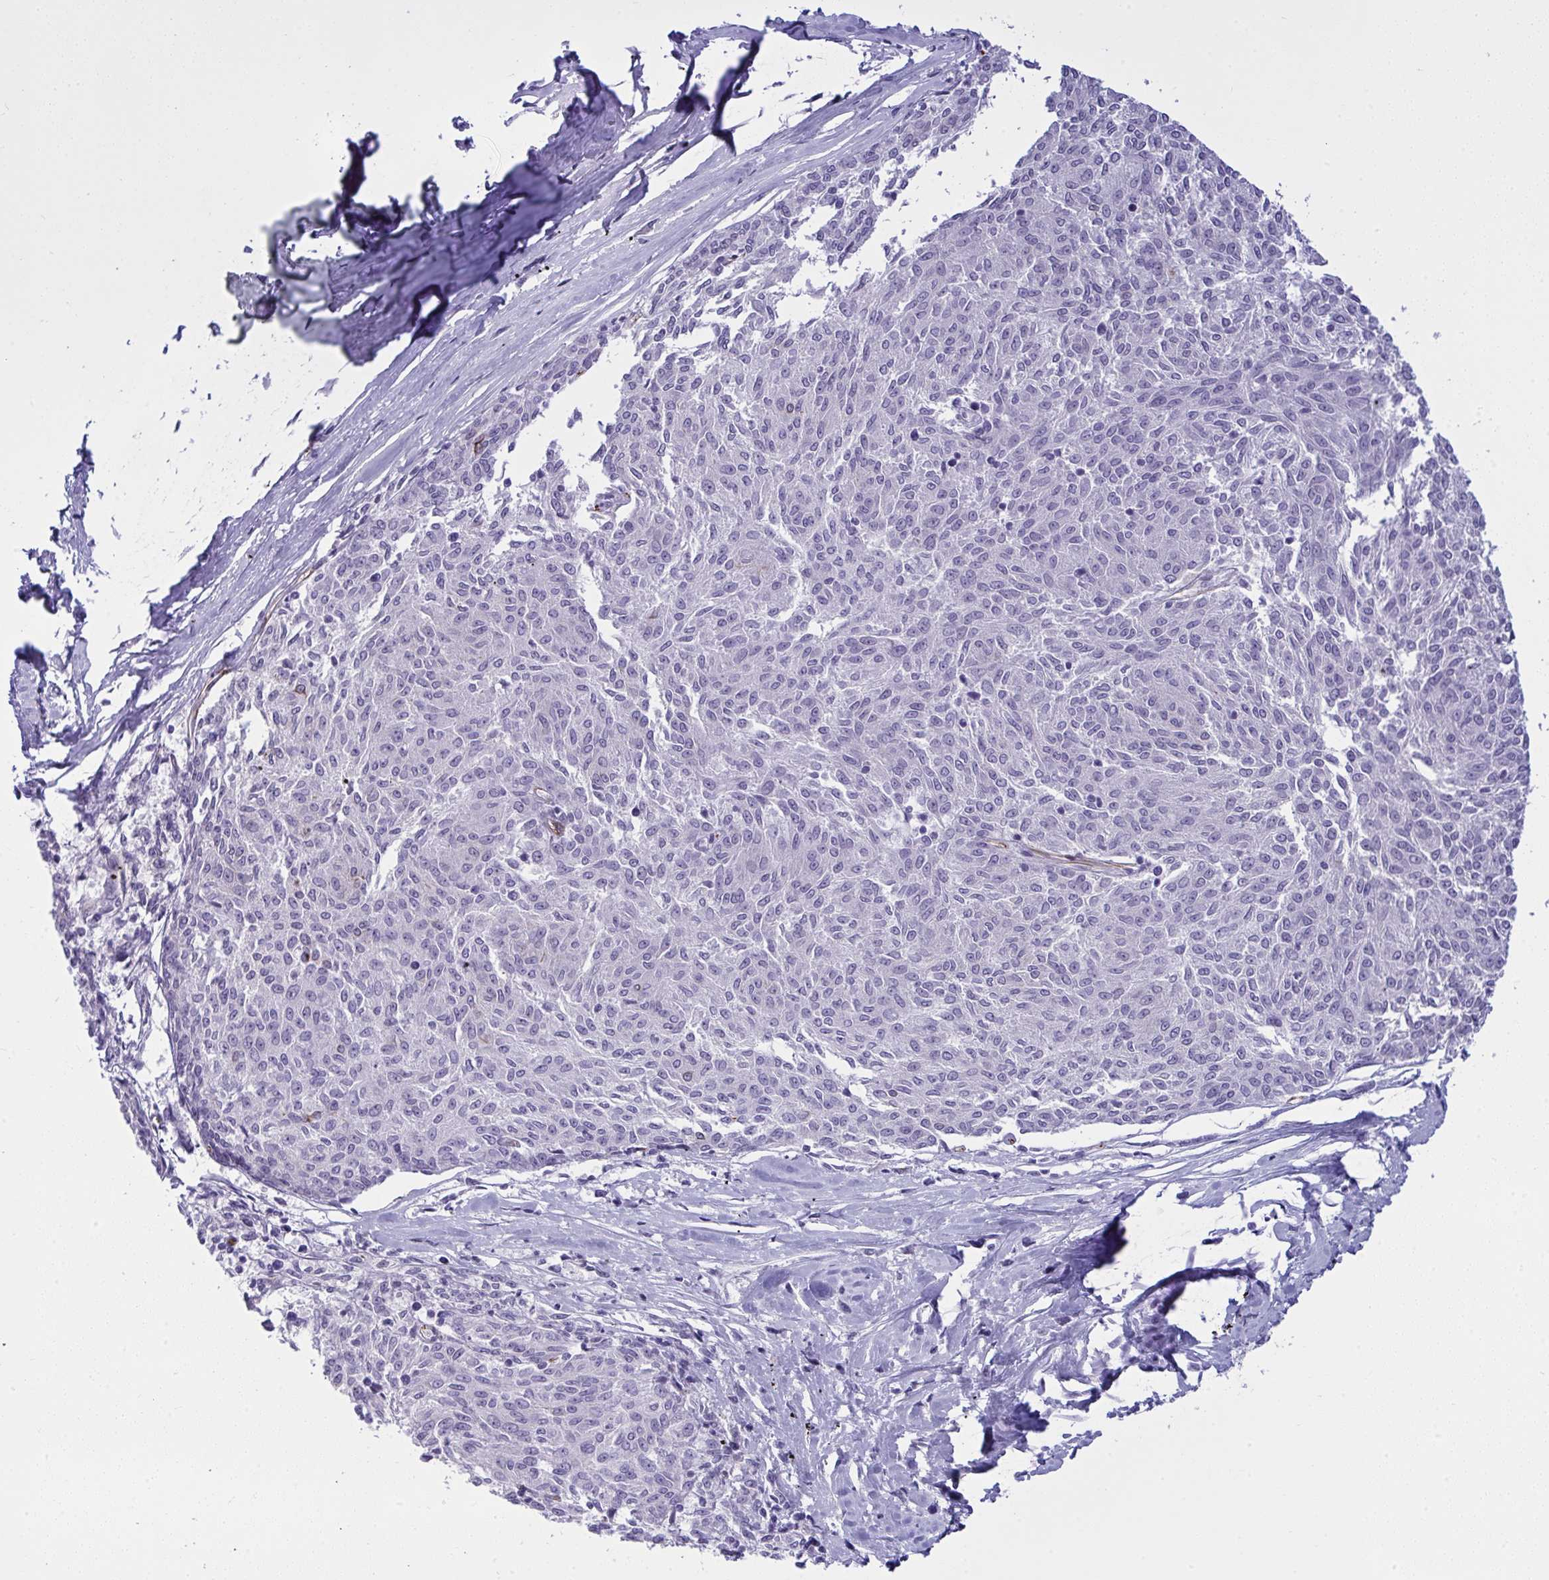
{"staining": {"intensity": "negative", "quantity": "none", "location": "none"}, "tissue": "melanoma", "cell_type": "Tumor cells", "image_type": "cancer", "snomed": [{"axis": "morphology", "description": "Malignant melanoma, NOS"}, {"axis": "topography", "description": "Skin"}], "caption": "High power microscopy micrograph of an IHC image of malignant melanoma, revealing no significant expression in tumor cells.", "gene": "SLC35B1", "patient": {"sex": "female", "age": 72}}